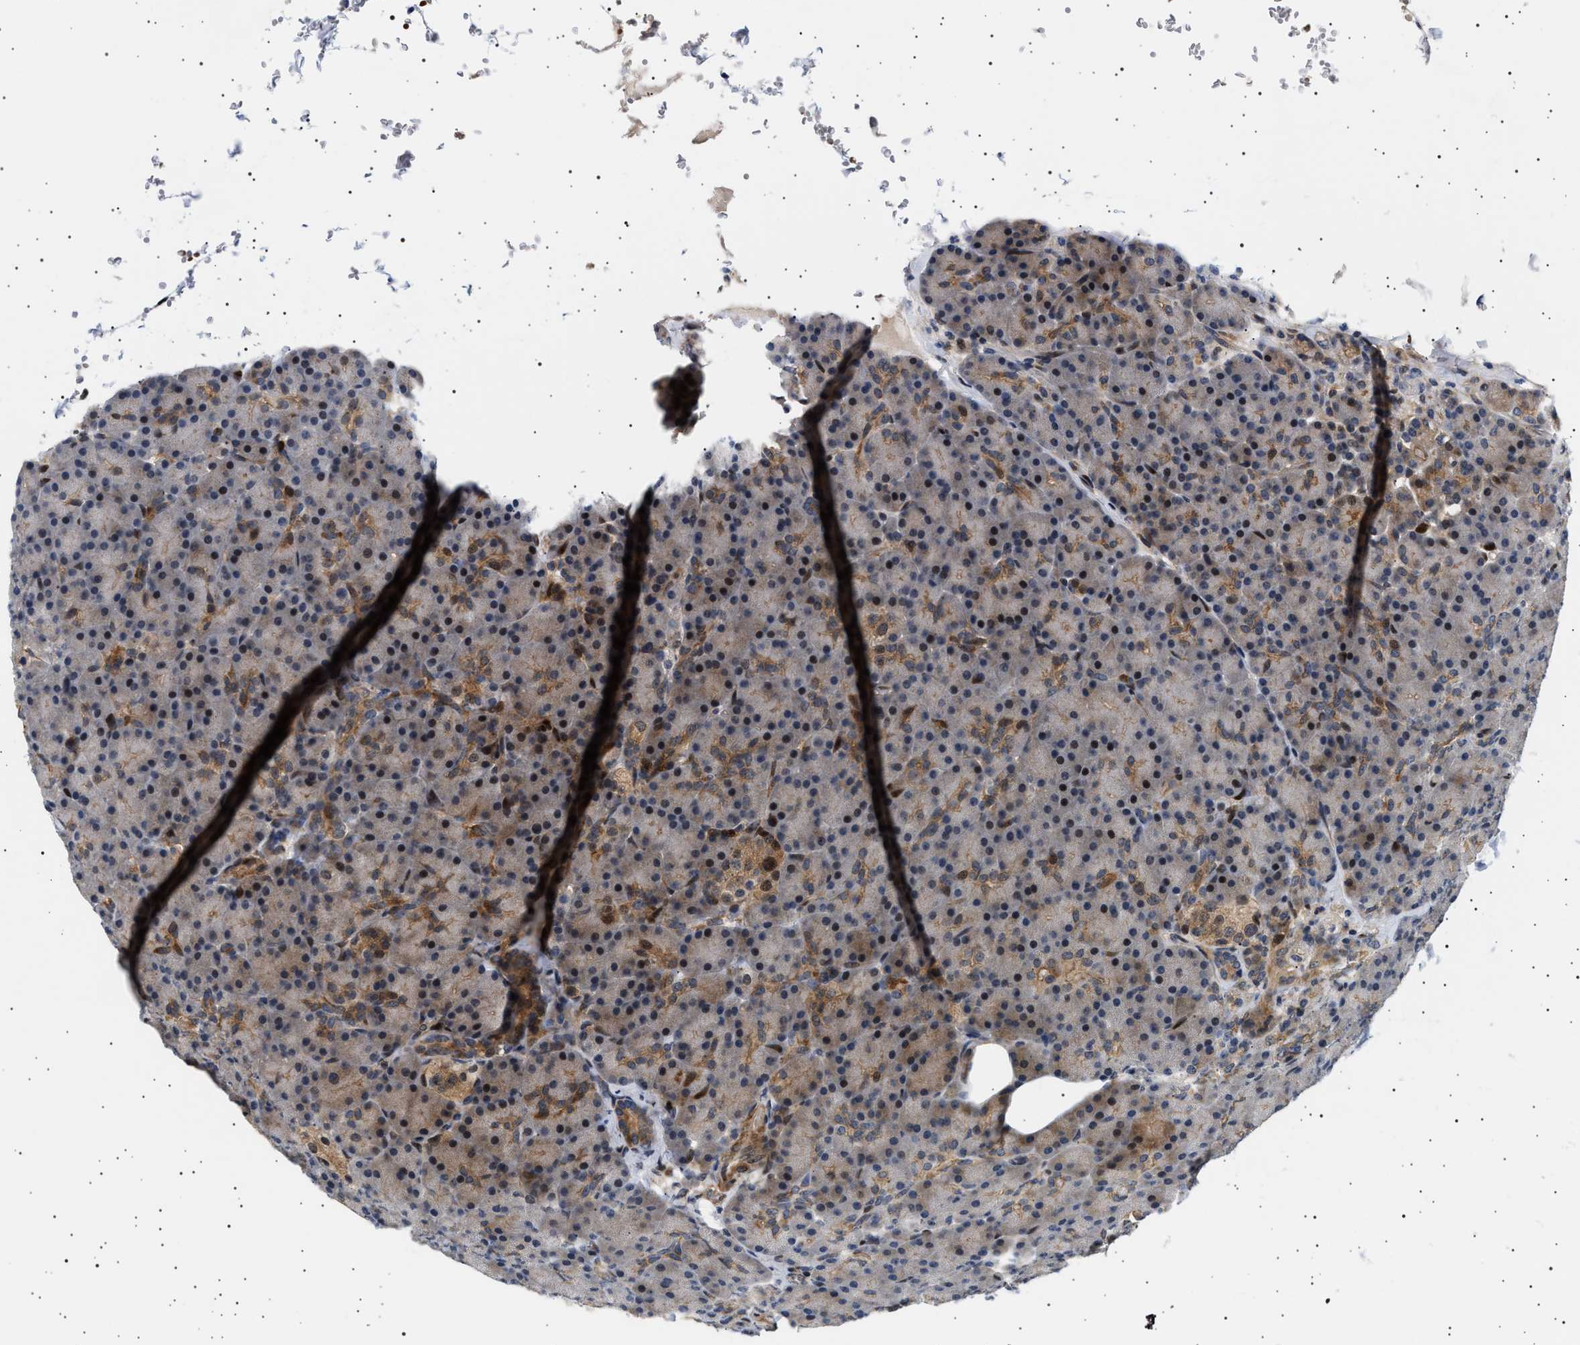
{"staining": {"intensity": "moderate", "quantity": "25%-75%", "location": "cytoplasmic/membranous,nuclear"}, "tissue": "pancreas", "cell_type": "Exocrine glandular cells", "image_type": "normal", "snomed": [{"axis": "morphology", "description": "Normal tissue, NOS"}, {"axis": "topography", "description": "Pancreas"}], "caption": "A photomicrograph of pancreas stained for a protein reveals moderate cytoplasmic/membranous,nuclear brown staining in exocrine glandular cells.", "gene": "BAG3", "patient": {"sex": "female", "age": 43}}